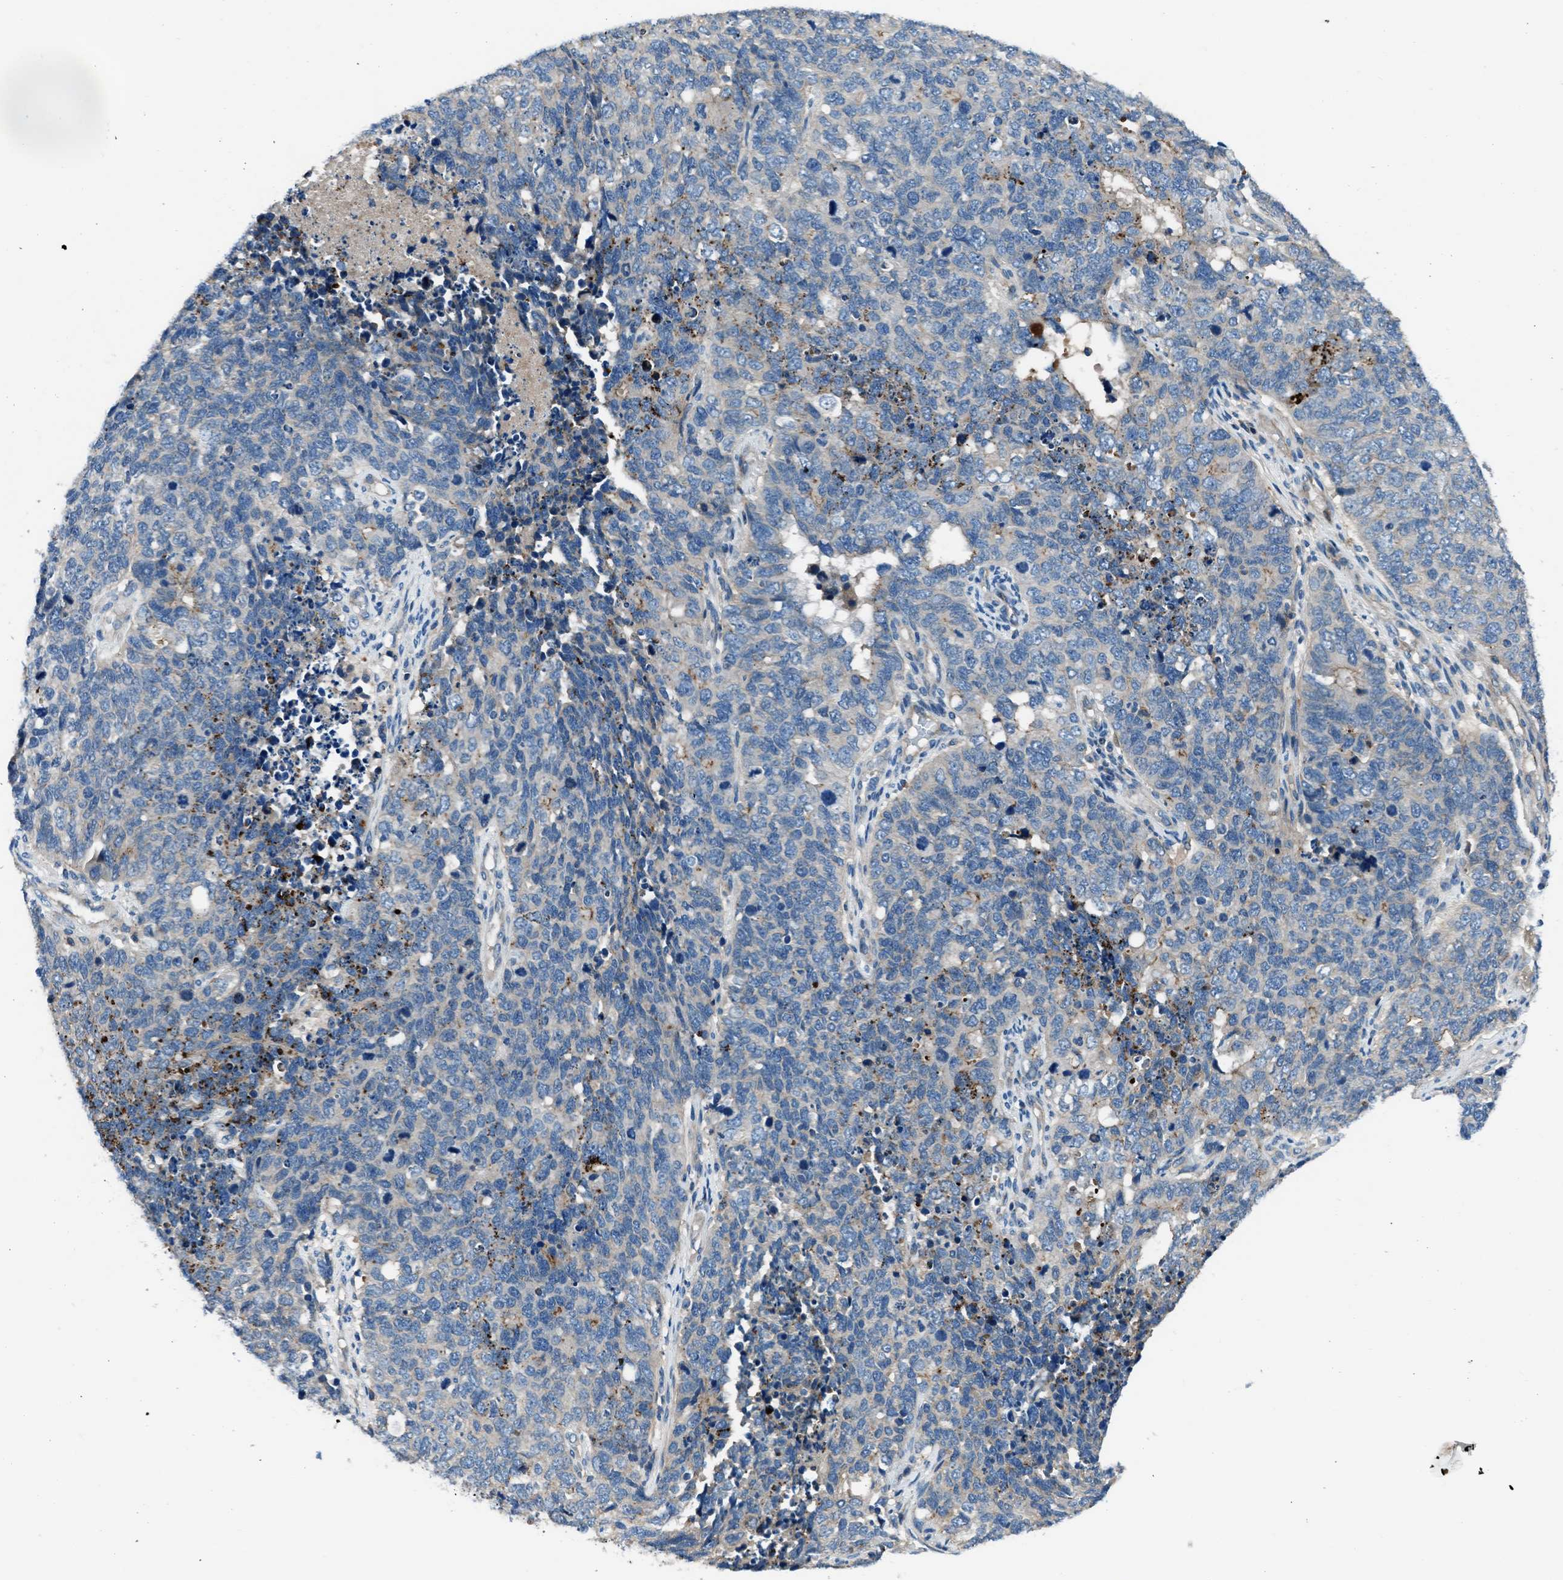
{"staining": {"intensity": "moderate", "quantity": "<25%", "location": "cytoplasmic/membranous"}, "tissue": "cervical cancer", "cell_type": "Tumor cells", "image_type": "cancer", "snomed": [{"axis": "morphology", "description": "Squamous cell carcinoma, NOS"}, {"axis": "topography", "description": "Cervix"}], "caption": "DAB (3,3'-diaminobenzidine) immunohistochemical staining of cervical cancer reveals moderate cytoplasmic/membranous protein staining in approximately <25% of tumor cells. (brown staining indicates protein expression, while blue staining denotes nuclei).", "gene": "SLC38A6", "patient": {"sex": "female", "age": 63}}